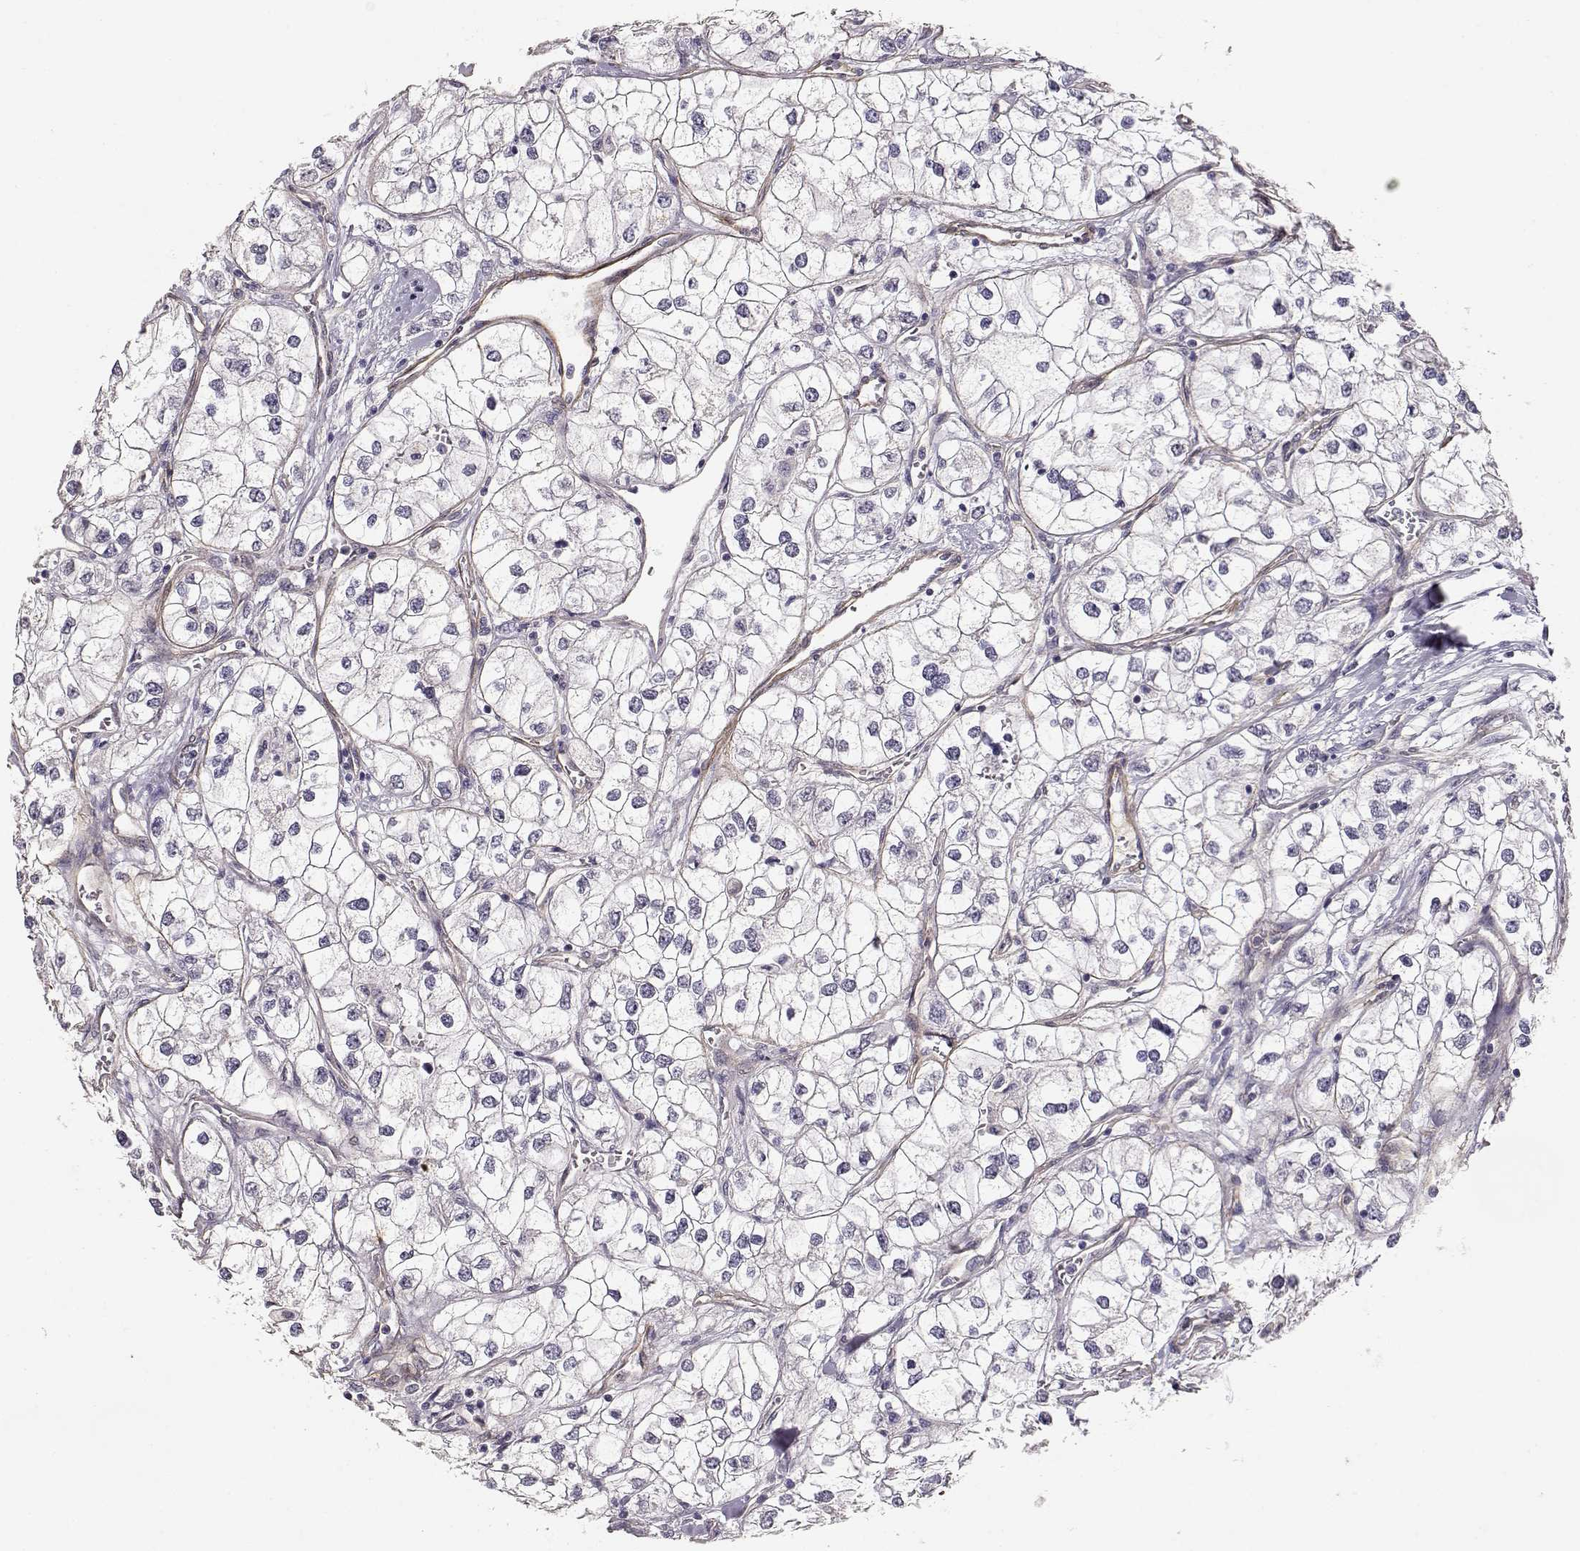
{"staining": {"intensity": "negative", "quantity": "none", "location": "none"}, "tissue": "renal cancer", "cell_type": "Tumor cells", "image_type": "cancer", "snomed": [{"axis": "morphology", "description": "Adenocarcinoma, NOS"}, {"axis": "topography", "description": "Kidney"}], "caption": "Immunohistochemistry photomicrograph of neoplastic tissue: renal cancer (adenocarcinoma) stained with DAB shows no significant protein staining in tumor cells. Nuclei are stained in blue.", "gene": "LAMA5", "patient": {"sex": "male", "age": 59}}